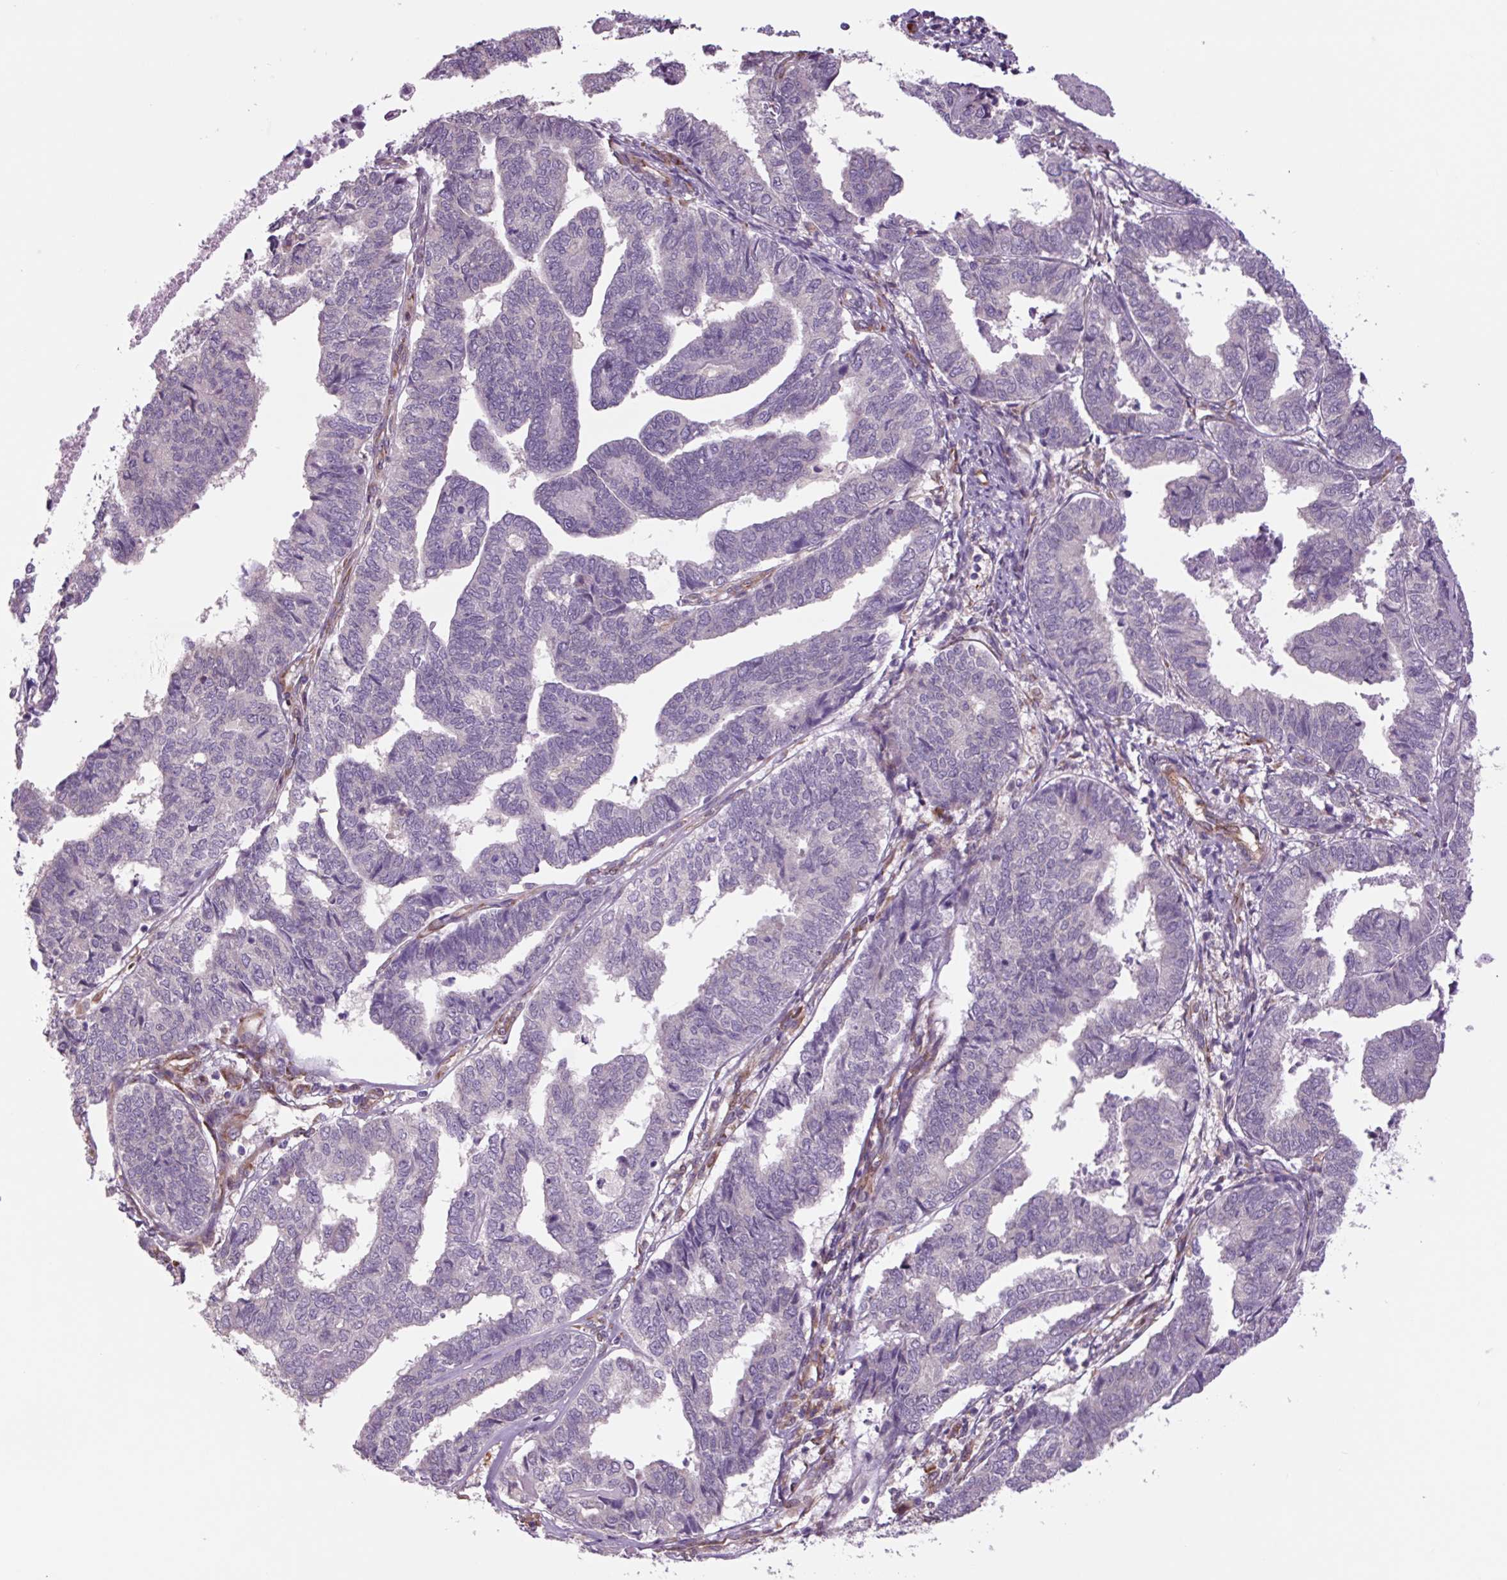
{"staining": {"intensity": "negative", "quantity": "none", "location": "none"}, "tissue": "endometrial cancer", "cell_type": "Tumor cells", "image_type": "cancer", "snomed": [{"axis": "morphology", "description": "Adenocarcinoma, NOS"}, {"axis": "topography", "description": "Endometrium"}], "caption": "Immunohistochemistry (IHC) histopathology image of neoplastic tissue: human adenocarcinoma (endometrial) stained with DAB (3,3'-diaminobenzidine) shows no significant protein positivity in tumor cells.", "gene": "PLA2G4A", "patient": {"sex": "female", "age": 73}}